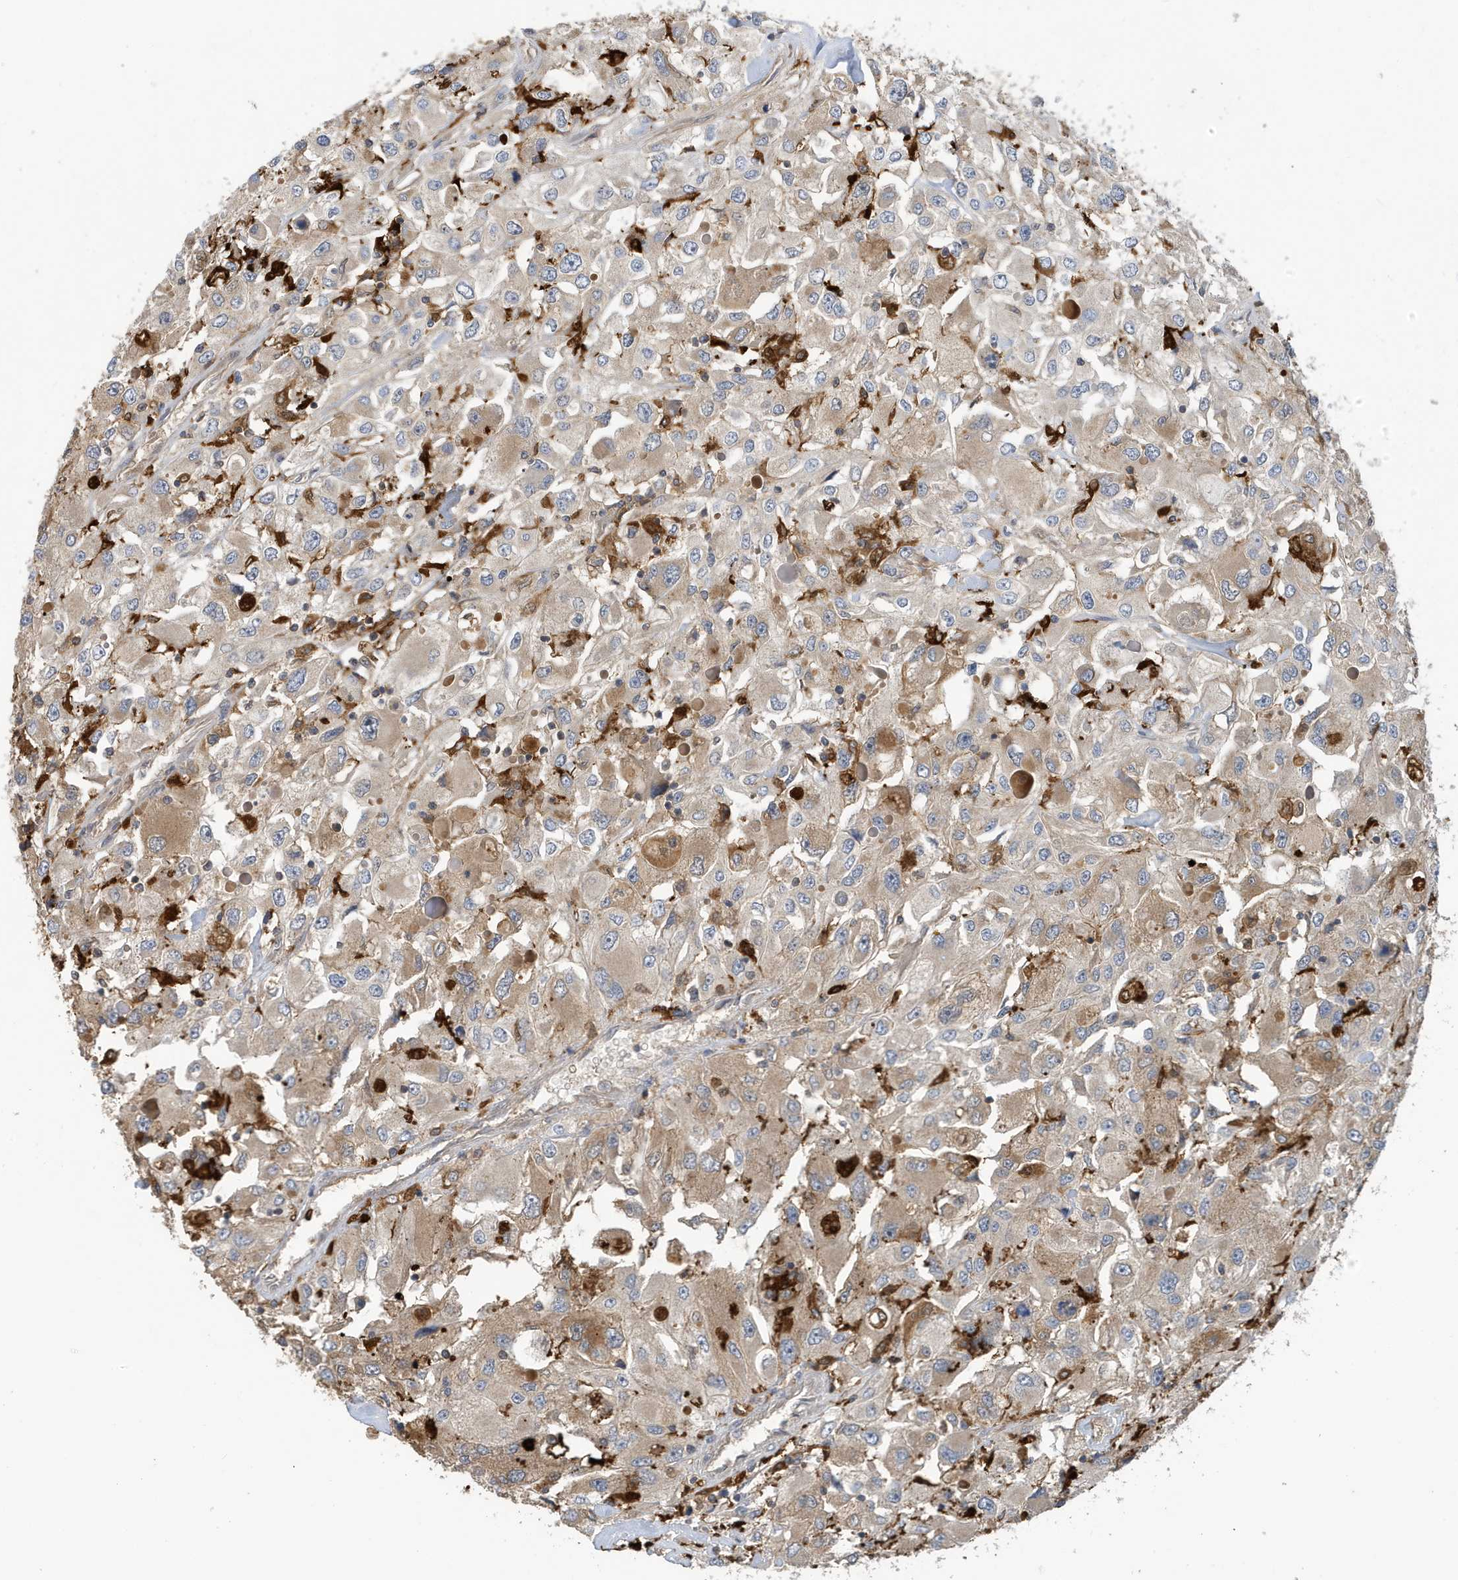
{"staining": {"intensity": "moderate", "quantity": ">75%", "location": "cytoplasmic/membranous"}, "tissue": "renal cancer", "cell_type": "Tumor cells", "image_type": "cancer", "snomed": [{"axis": "morphology", "description": "Adenocarcinoma, NOS"}, {"axis": "topography", "description": "Kidney"}], "caption": "Immunohistochemical staining of human renal cancer (adenocarcinoma) shows medium levels of moderate cytoplasmic/membranous protein positivity in approximately >75% of tumor cells.", "gene": "NSUN3", "patient": {"sex": "female", "age": 52}}